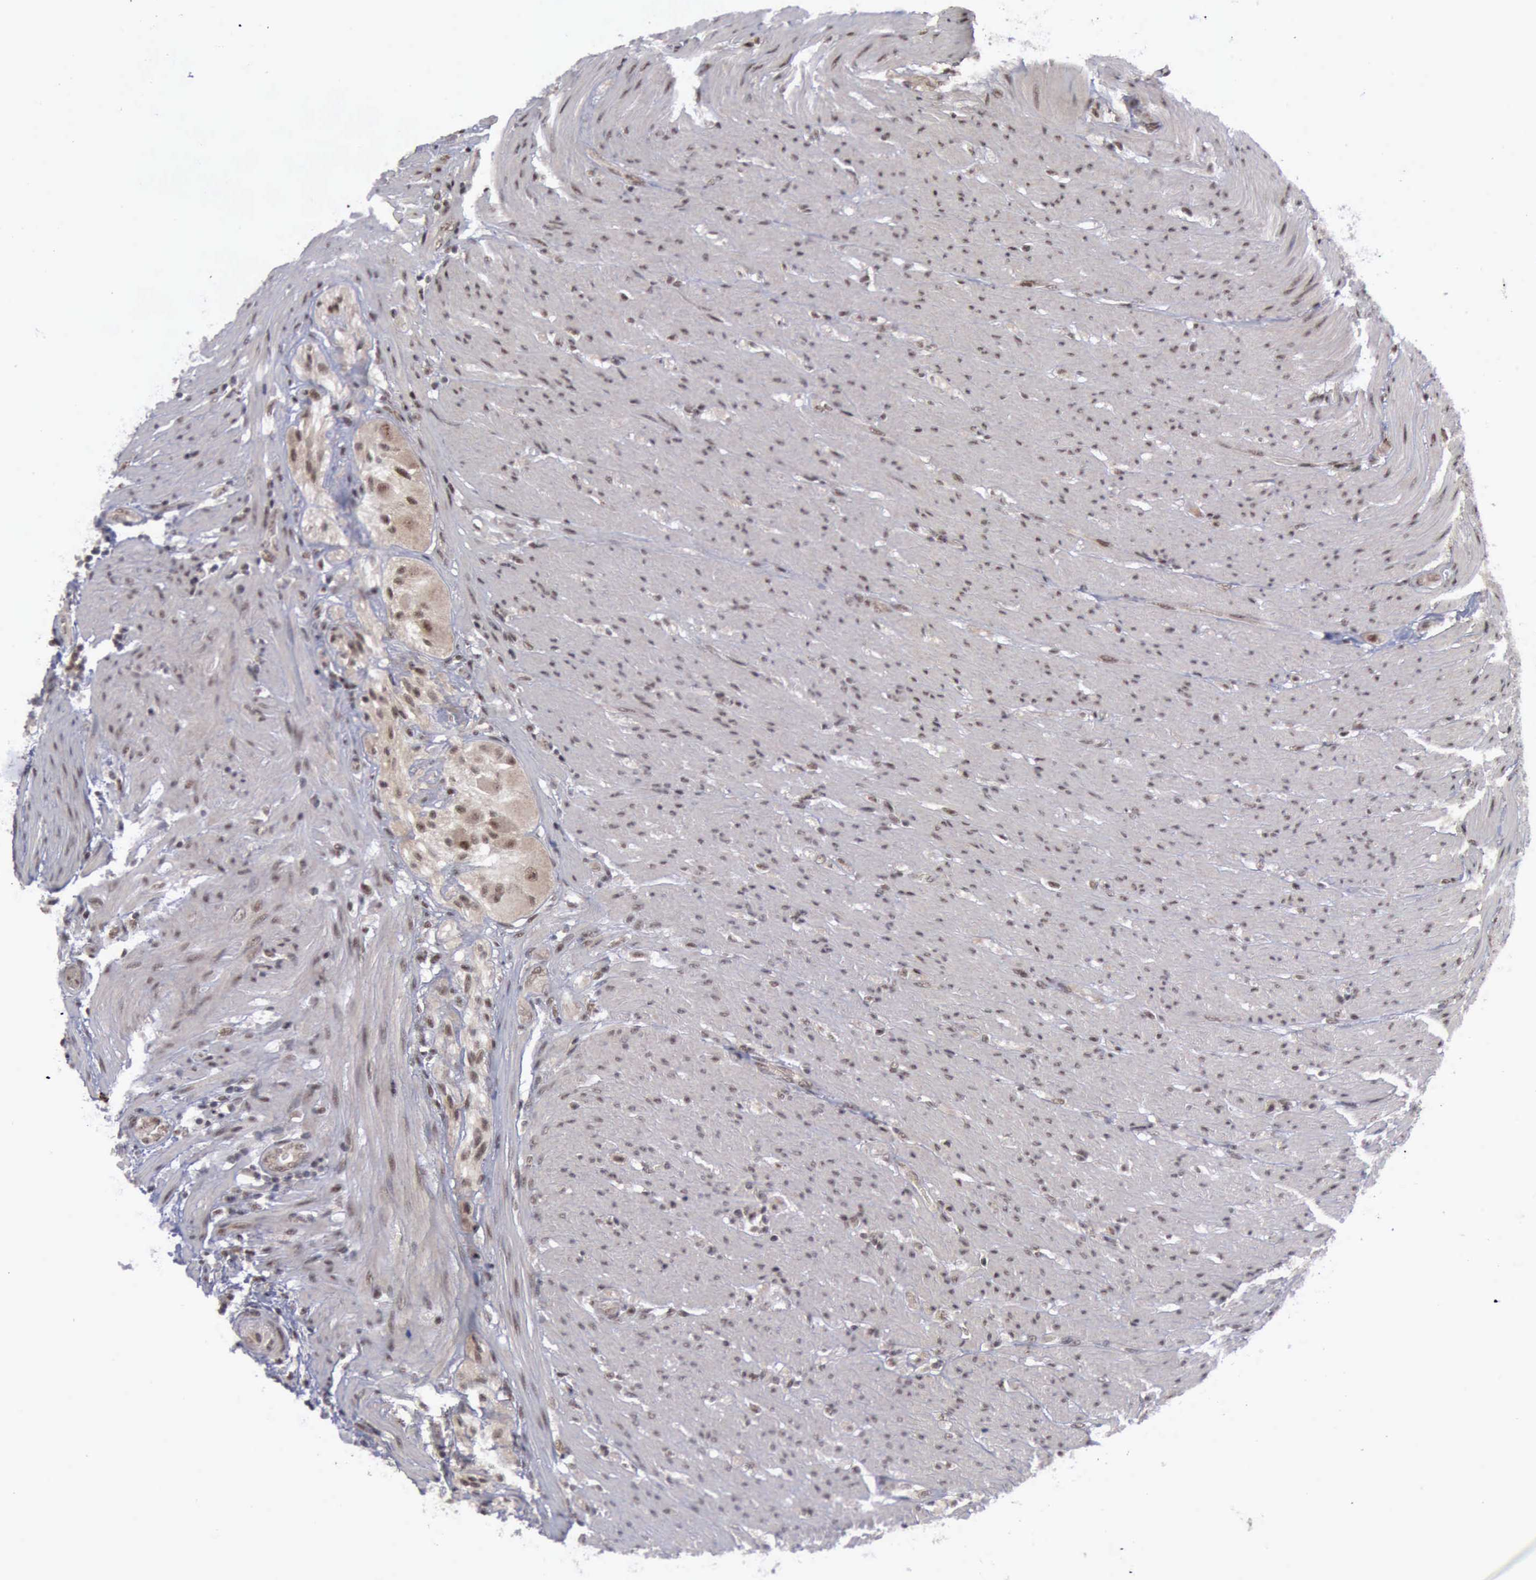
{"staining": {"intensity": "moderate", "quantity": ">75%", "location": "cytoplasmic/membranous,nuclear"}, "tissue": "colorectal cancer", "cell_type": "Tumor cells", "image_type": "cancer", "snomed": [{"axis": "morphology", "description": "Adenocarcinoma, NOS"}, {"axis": "topography", "description": "Colon"}], "caption": "Protein staining of adenocarcinoma (colorectal) tissue shows moderate cytoplasmic/membranous and nuclear staining in approximately >75% of tumor cells.", "gene": "ATM", "patient": {"sex": "female", "age": 46}}